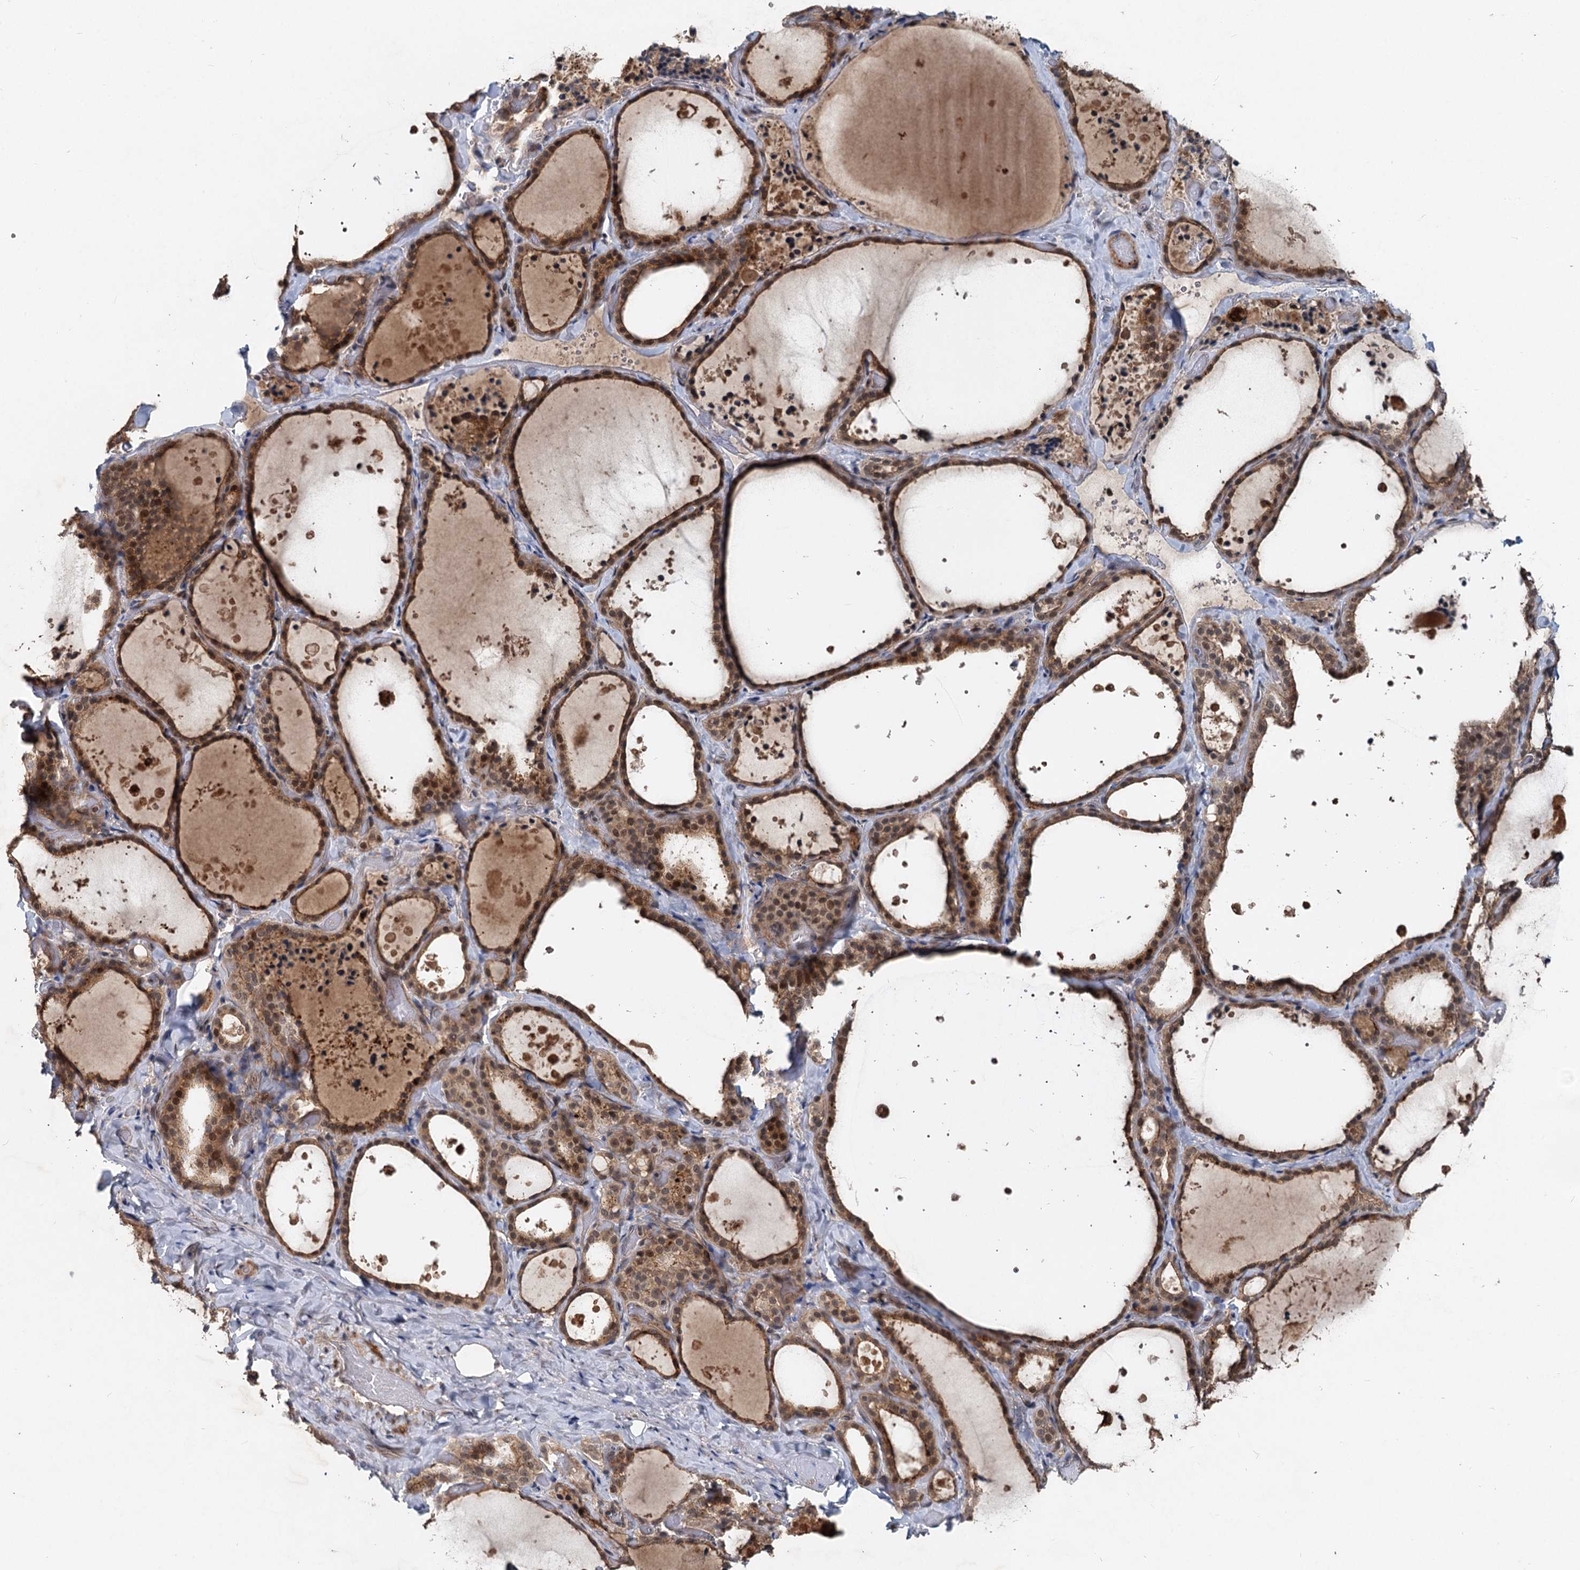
{"staining": {"intensity": "moderate", "quantity": ">75%", "location": "cytoplasmic/membranous,nuclear"}, "tissue": "thyroid gland", "cell_type": "Glandular cells", "image_type": "normal", "snomed": [{"axis": "morphology", "description": "Normal tissue, NOS"}, {"axis": "topography", "description": "Thyroid gland"}], "caption": "The image reveals staining of unremarkable thyroid gland, revealing moderate cytoplasmic/membranous,nuclear protein expression (brown color) within glandular cells.", "gene": "RITA1", "patient": {"sex": "female", "age": 44}}